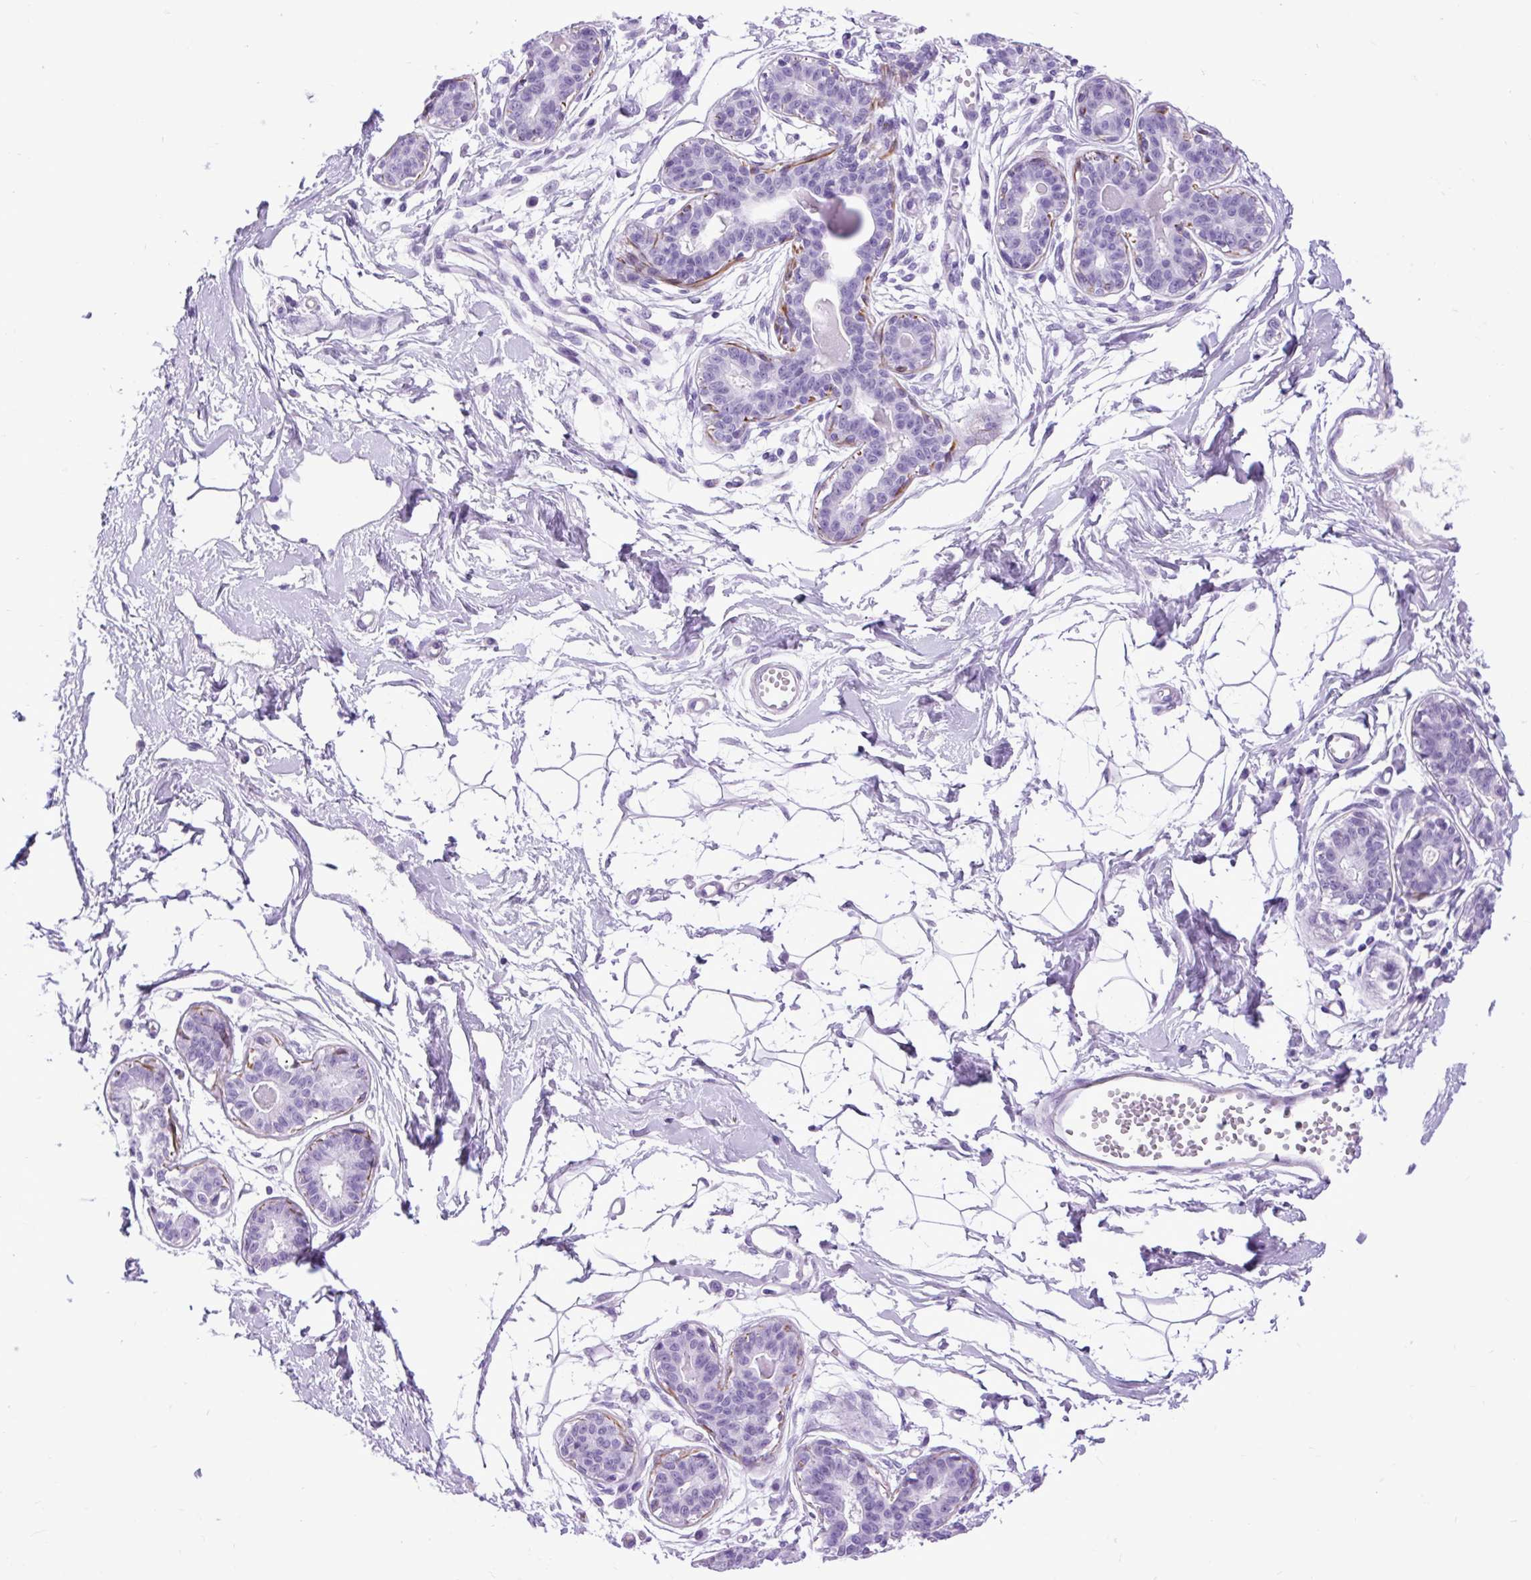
{"staining": {"intensity": "negative", "quantity": "none", "location": "none"}, "tissue": "breast", "cell_type": "Adipocytes", "image_type": "normal", "snomed": [{"axis": "morphology", "description": "Normal tissue, NOS"}, {"axis": "topography", "description": "Breast"}], "caption": "Immunohistochemical staining of normal breast exhibits no significant expression in adipocytes. (DAB (3,3'-diaminobenzidine) immunohistochemistry with hematoxylin counter stain).", "gene": "DPP6", "patient": {"sex": "female", "age": 45}}